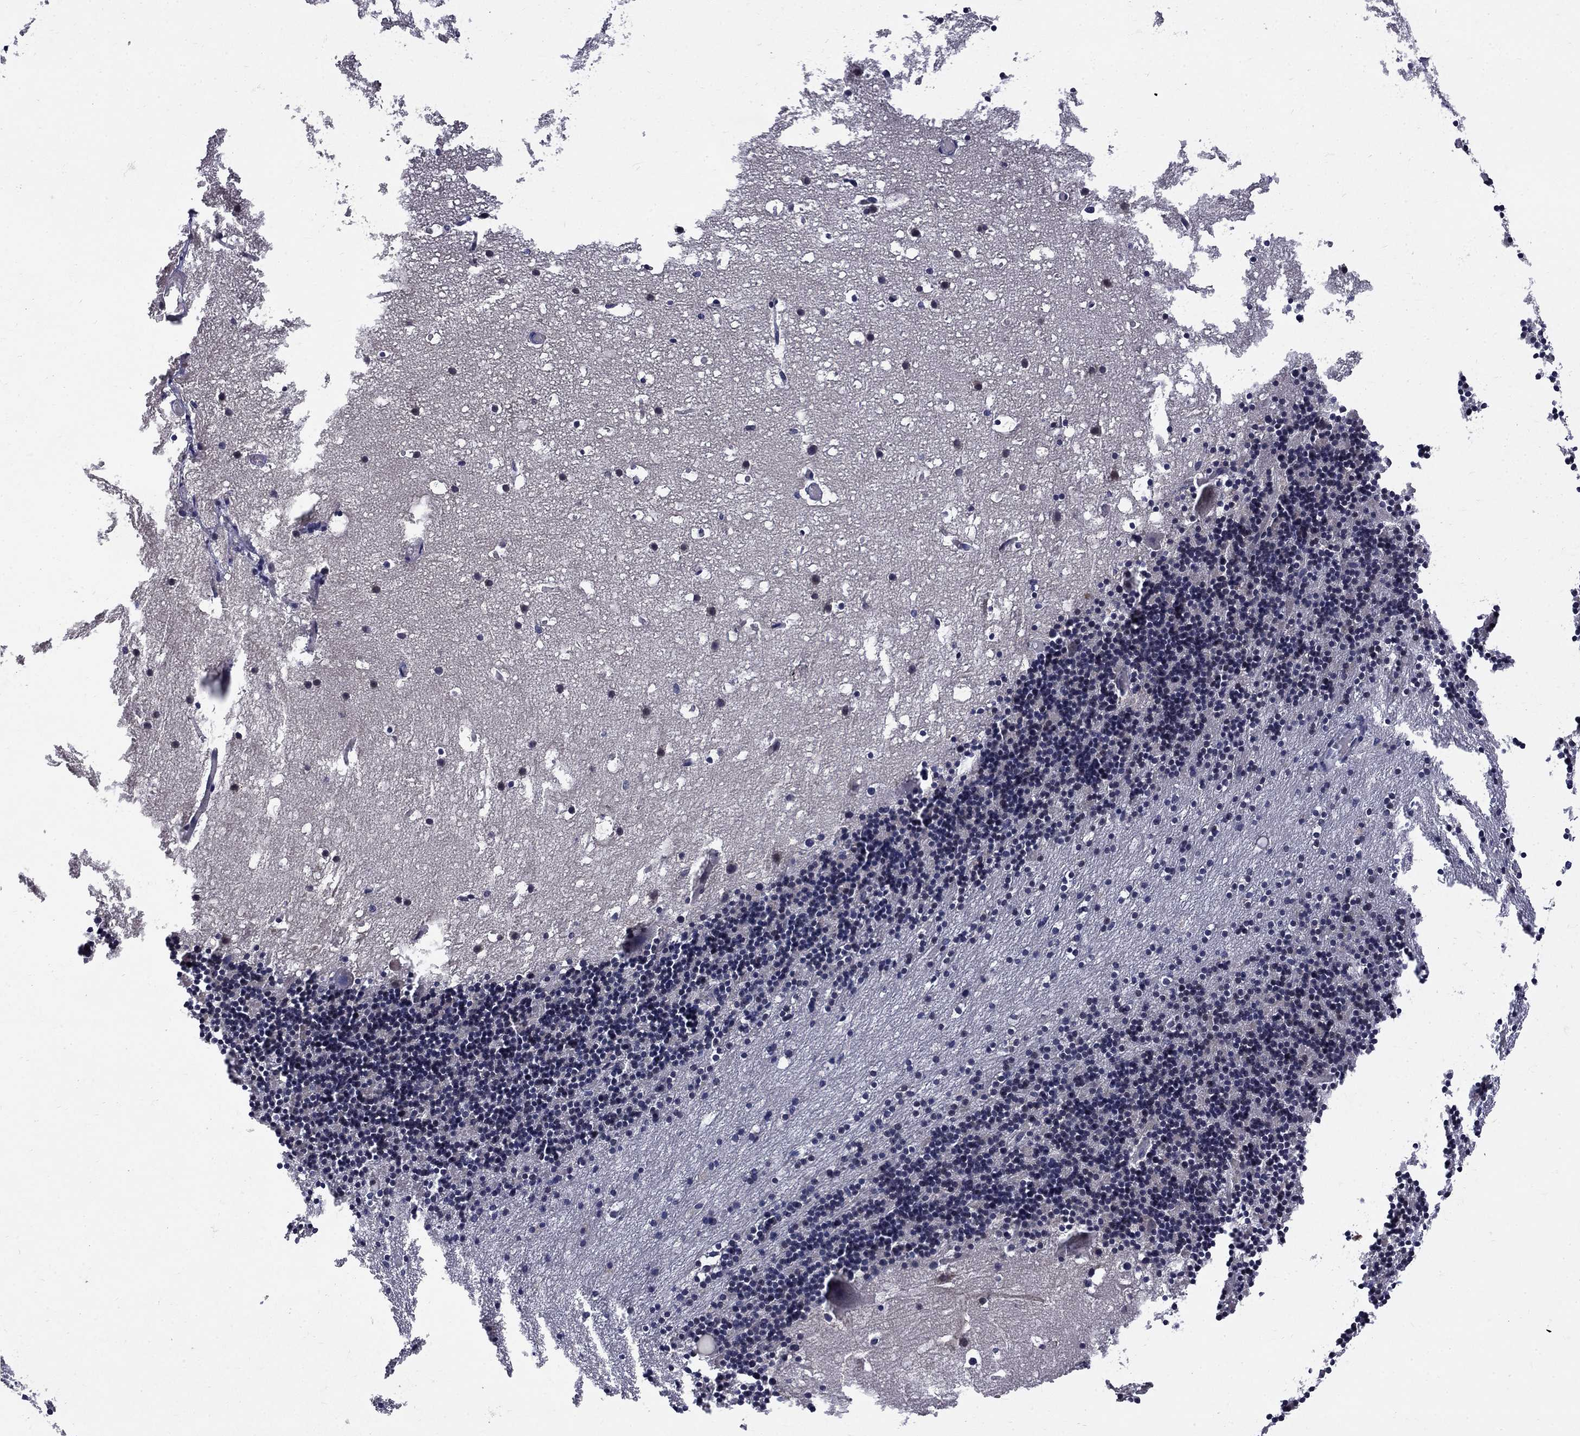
{"staining": {"intensity": "negative", "quantity": "none", "location": "none"}, "tissue": "cerebellum", "cell_type": "Cells in granular layer", "image_type": "normal", "snomed": [{"axis": "morphology", "description": "Normal tissue, NOS"}, {"axis": "topography", "description": "Cerebellum"}], "caption": "High power microscopy micrograph of an immunohistochemistry (IHC) photomicrograph of benign cerebellum, revealing no significant expression in cells in granular layer.", "gene": "SH2B1", "patient": {"sex": "male", "age": 37}}